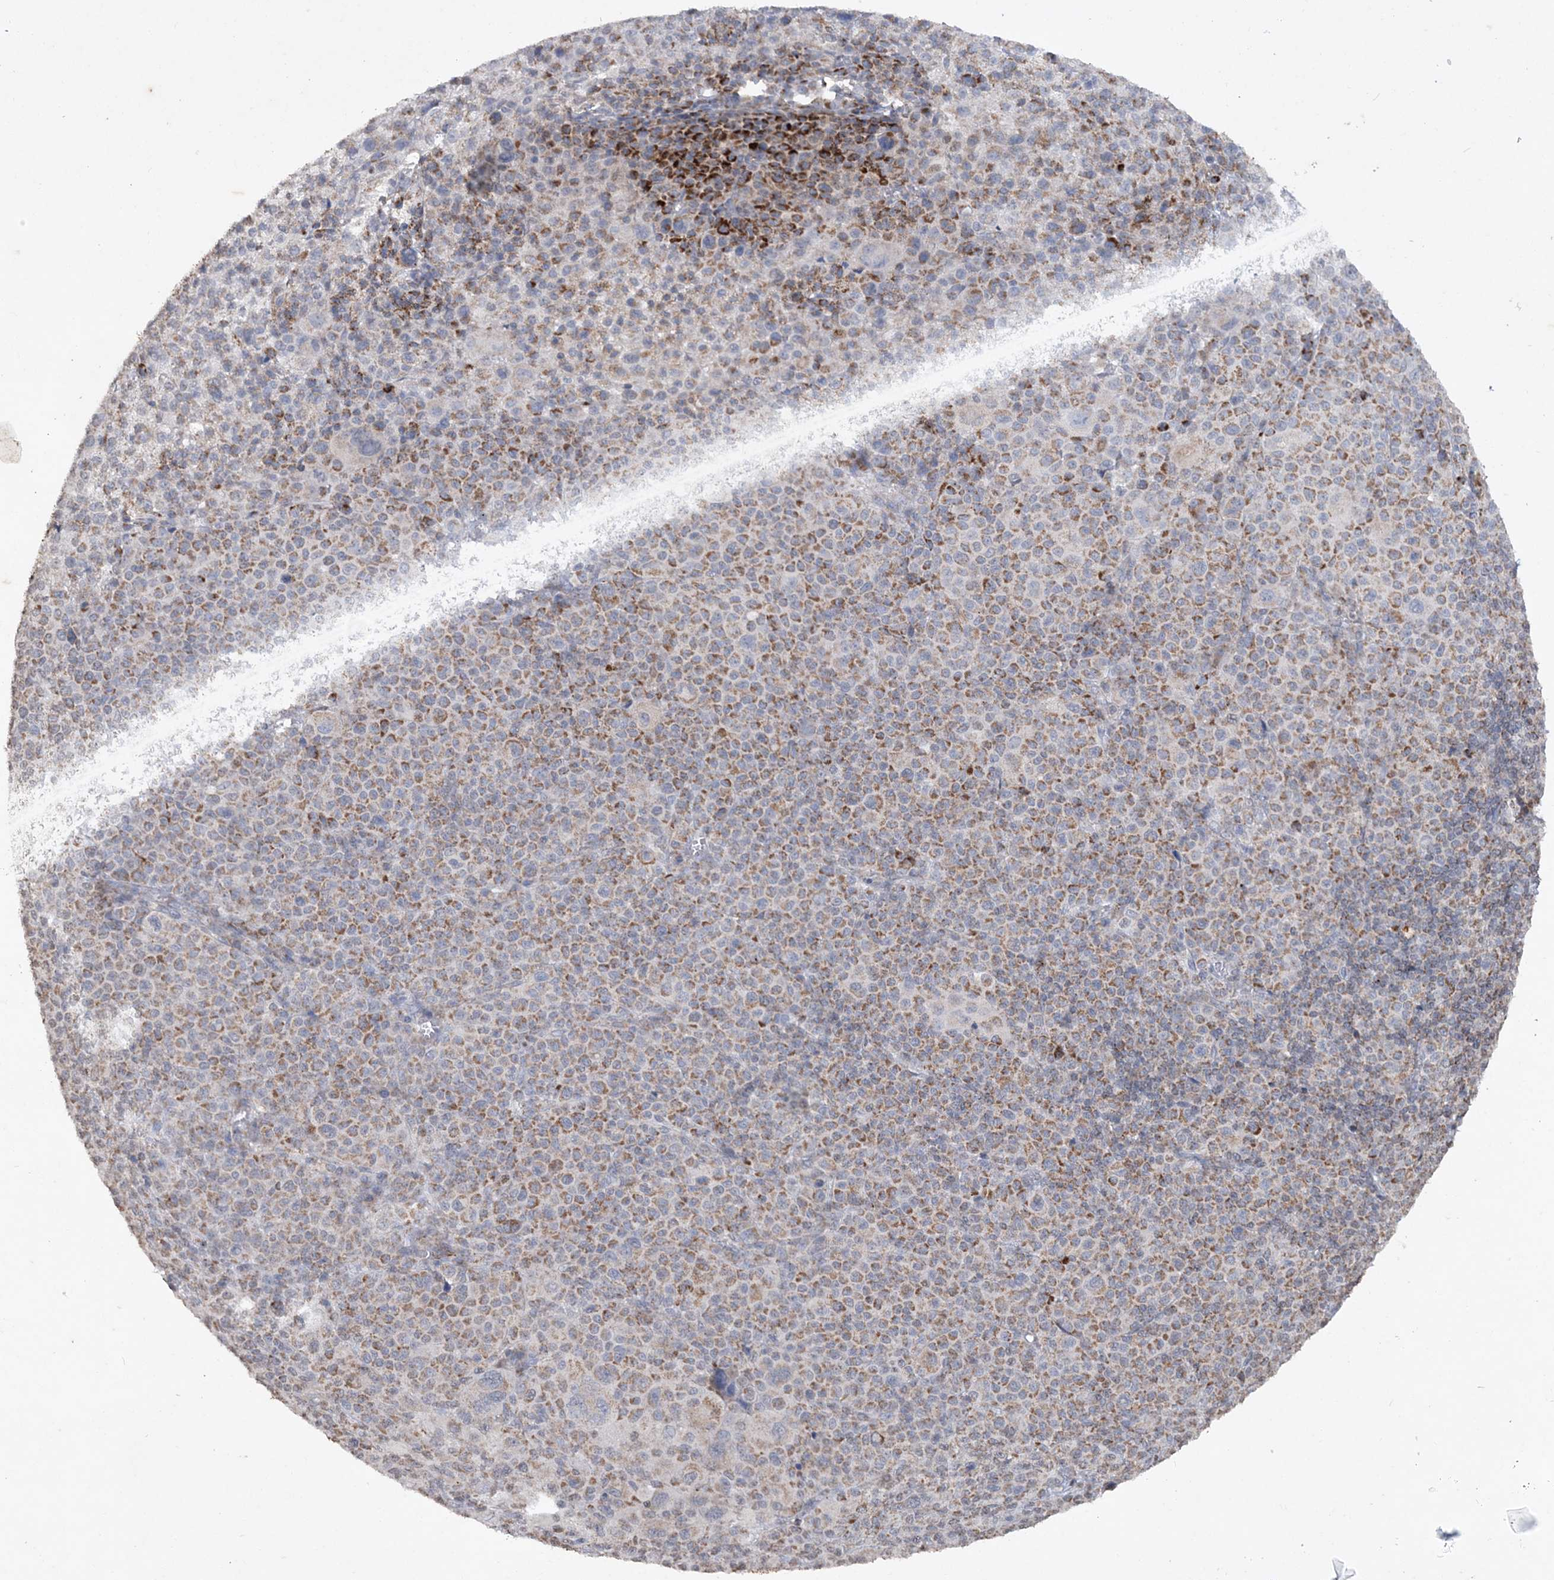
{"staining": {"intensity": "moderate", "quantity": "25%-75%", "location": "cytoplasmic/membranous"}, "tissue": "melanoma", "cell_type": "Tumor cells", "image_type": "cancer", "snomed": [{"axis": "morphology", "description": "Malignant melanoma, Metastatic site"}, {"axis": "topography", "description": "Skin"}], "caption": "An image of melanoma stained for a protein displays moderate cytoplasmic/membranous brown staining in tumor cells.", "gene": "TTC7A", "patient": {"sex": "female", "age": 74}}